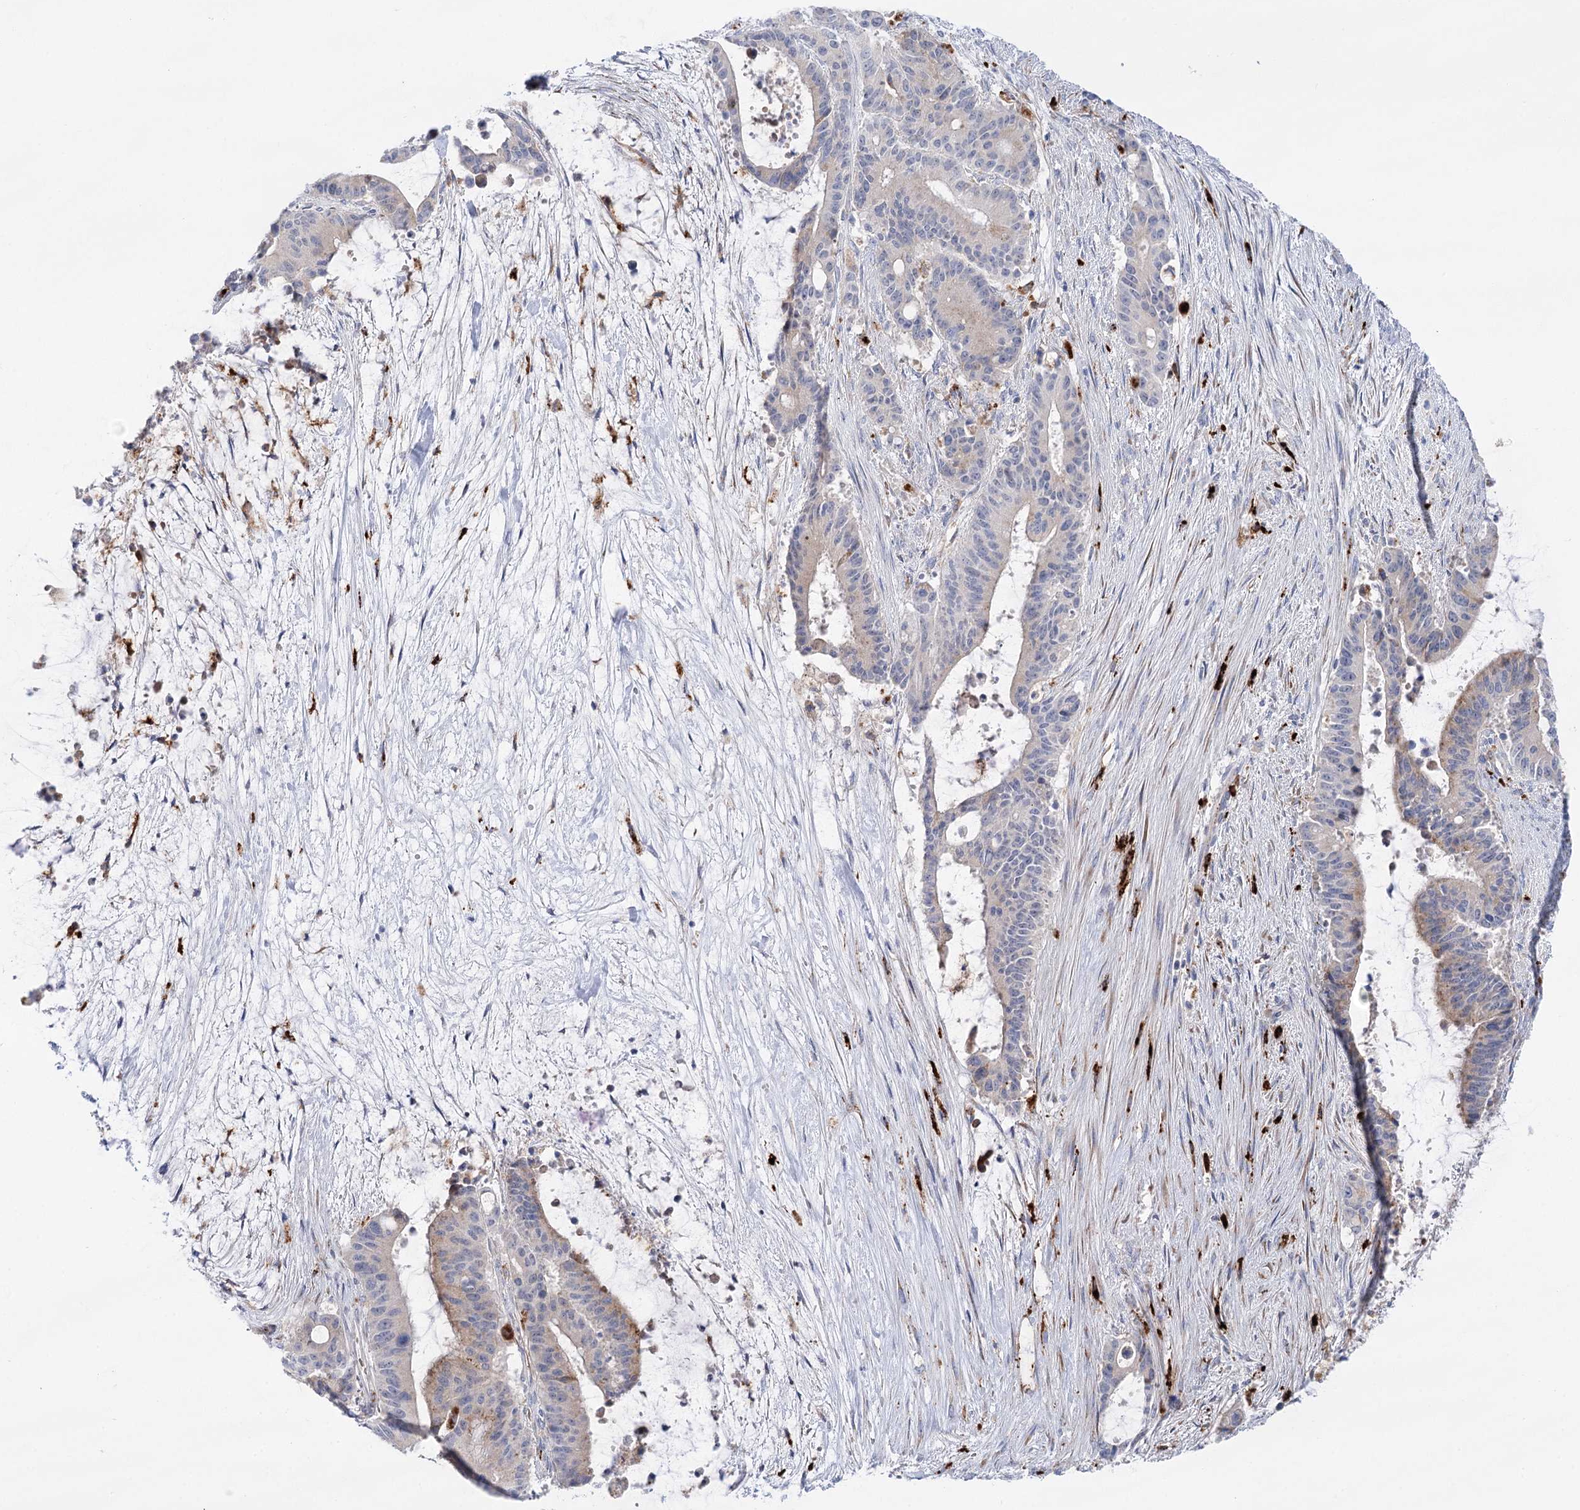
{"staining": {"intensity": "weak", "quantity": "<25%", "location": "cytoplasmic/membranous"}, "tissue": "liver cancer", "cell_type": "Tumor cells", "image_type": "cancer", "snomed": [{"axis": "morphology", "description": "Normal tissue, NOS"}, {"axis": "morphology", "description": "Cholangiocarcinoma"}, {"axis": "topography", "description": "Liver"}, {"axis": "topography", "description": "Peripheral nerve tissue"}], "caption": "This is an immunohistochemistry image of liver cholangiocarcinoma. There is no expression in tumor cells.", "gene": "SIAE", "patient": {"sex": "female", "age": 73}}